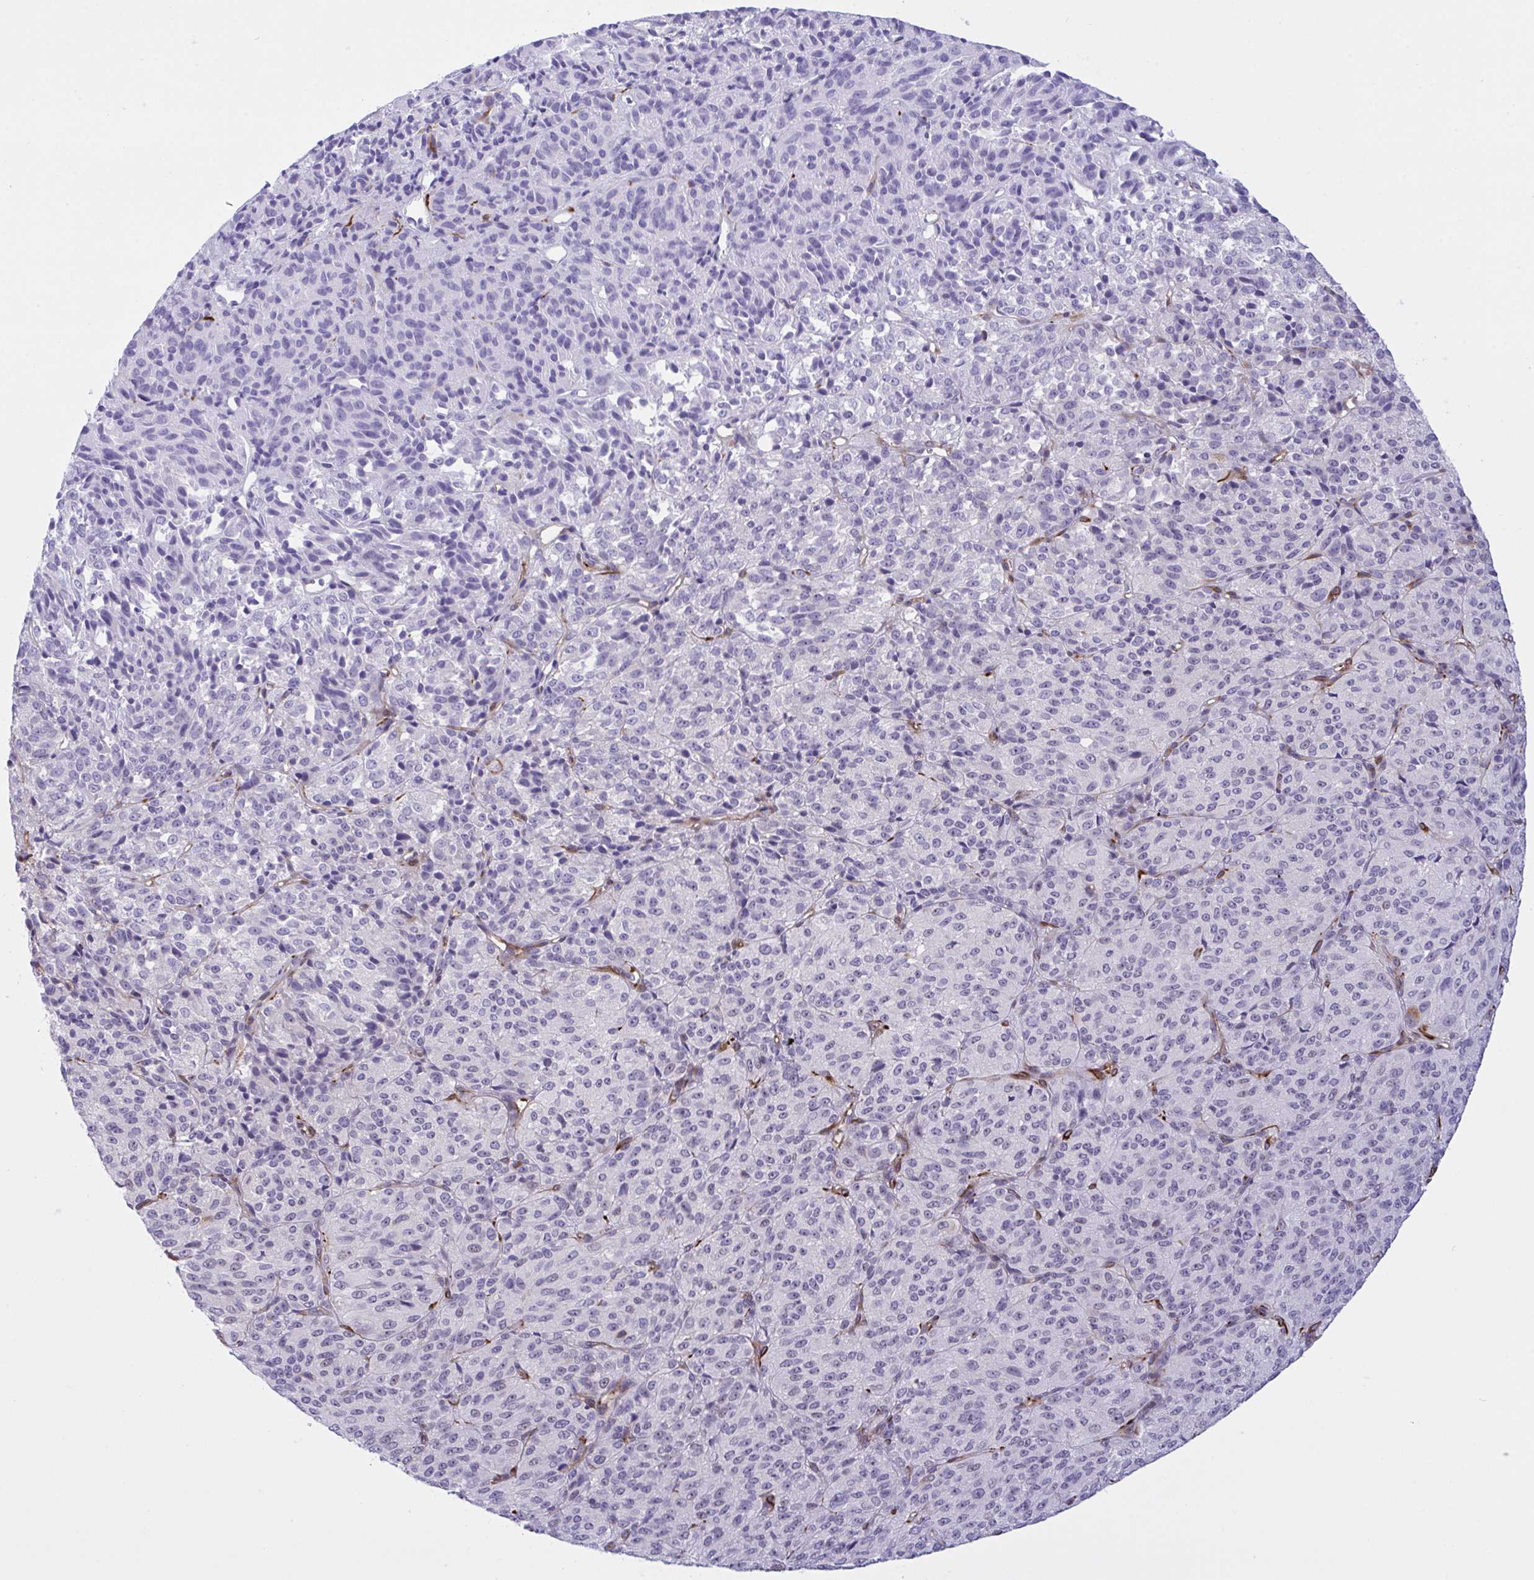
{"staining": {"intensity": "negative", "quantity": "none", "location": "none"}, "tissue": "melanoma", "cell_type": "Tumor cells", "image_type": "cancer", "snomed": [{"axis": "morphology", "description": "Malignant melanoma, Metastatic site"}, {"axis": "topography", "description": "Brain"}], "caption": "Image shows no significant protein expression in tumor cells of melanoma.", "gene": "PRRT4", "patient": {"sex": "female", "age": 56}}